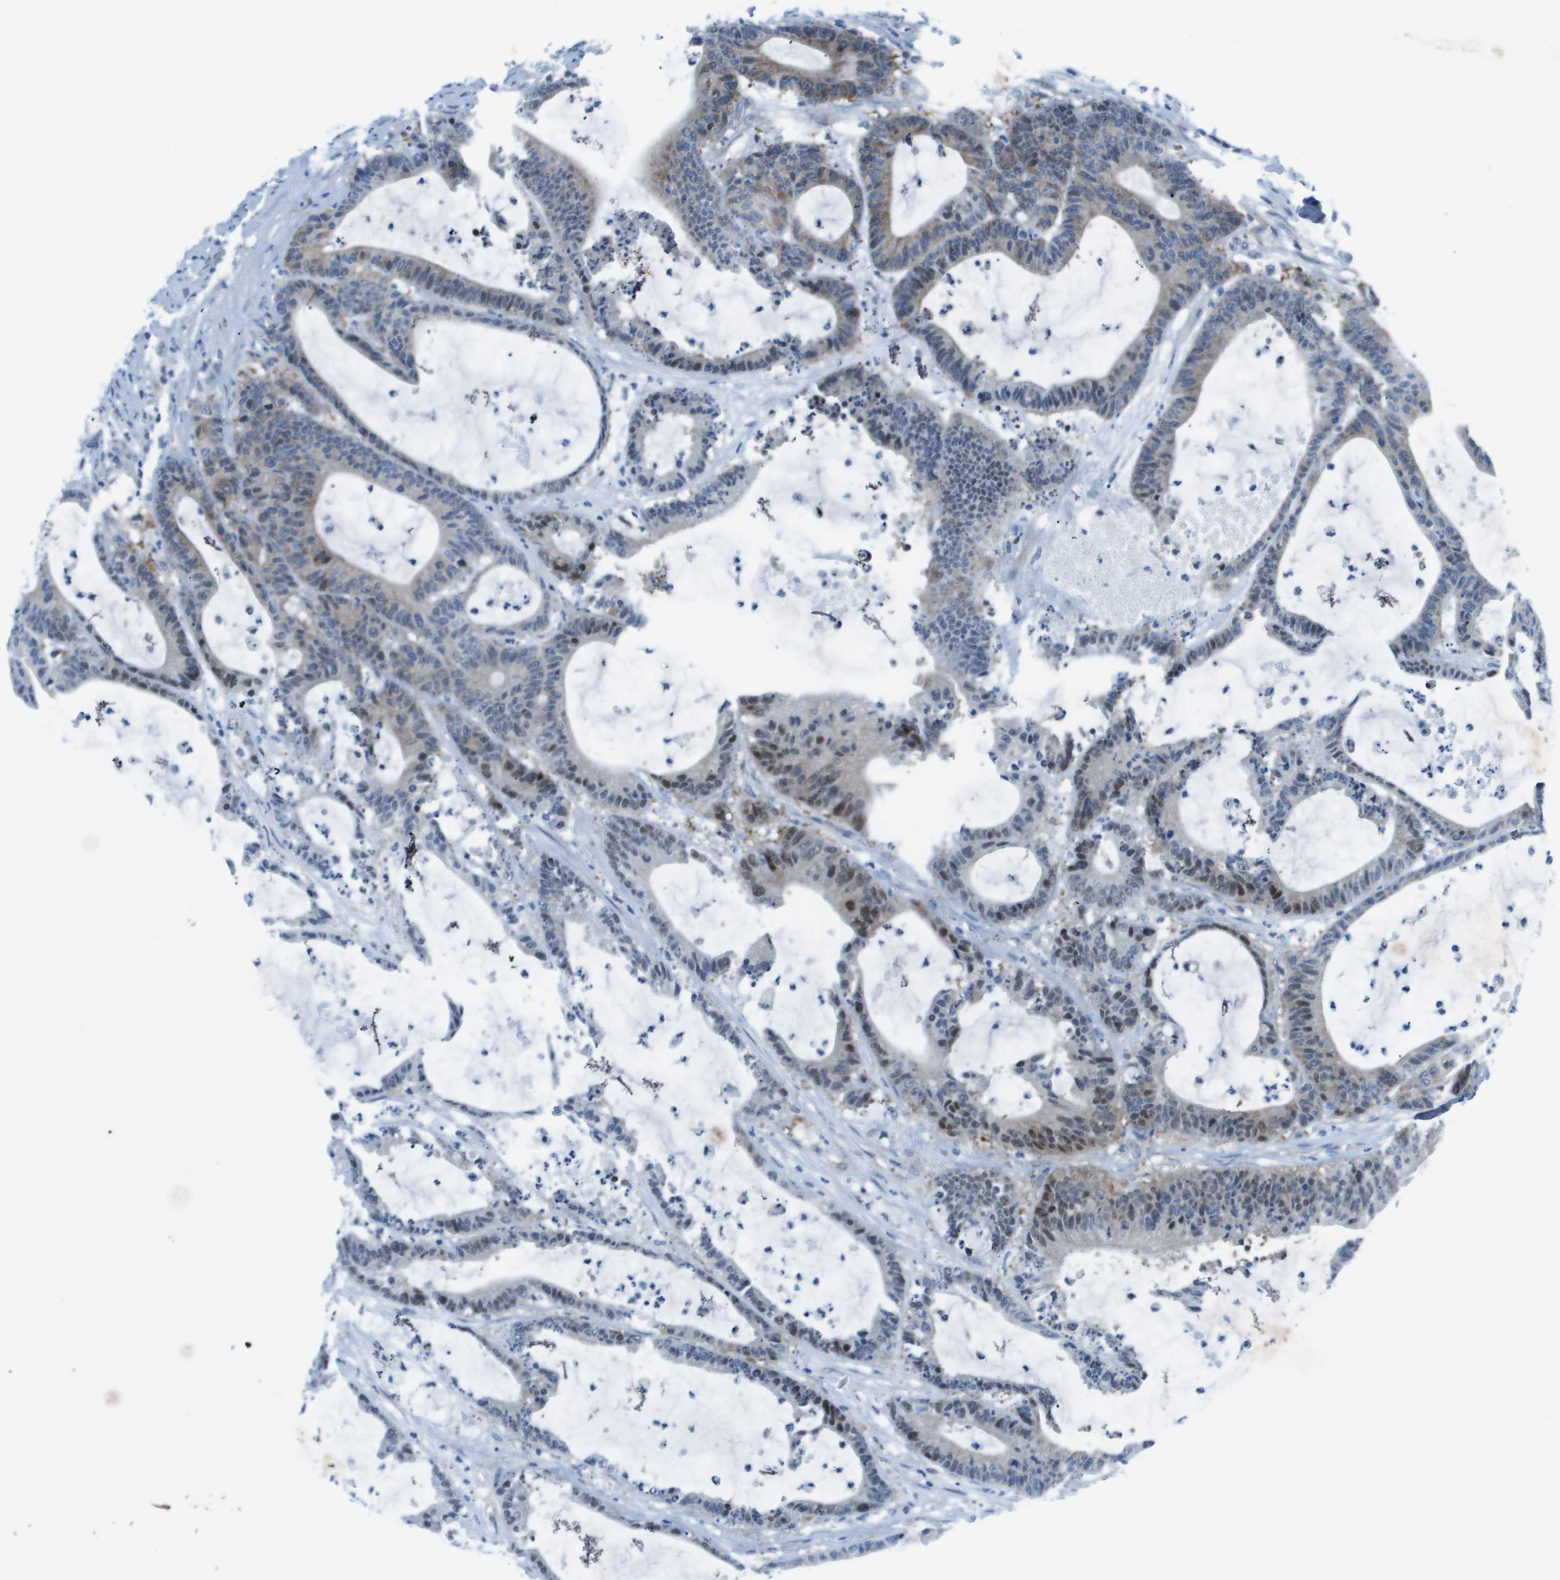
{"staining": {"intensity": "weak", "quantity": "<25%", "location": "cytoplasmic/membranous,nuclear"}, "tissue": "colorectal cancer", "cell_type": "Tumor cells", "image_type": "cancer", "snomed": [{"axis": "morphology", "description": "Adenocarcinoma, NOS"}, {"axis": "topography", "description": "Colon"}], "caption": "Tumor cells show no significant protein positivity in colorectal adenocarcinoma. (Brightfield microscopy of DAB immunohistochemistry at high magnification).", "gene": "STIP1", "patient": {"sex": "female", "age": 84}}